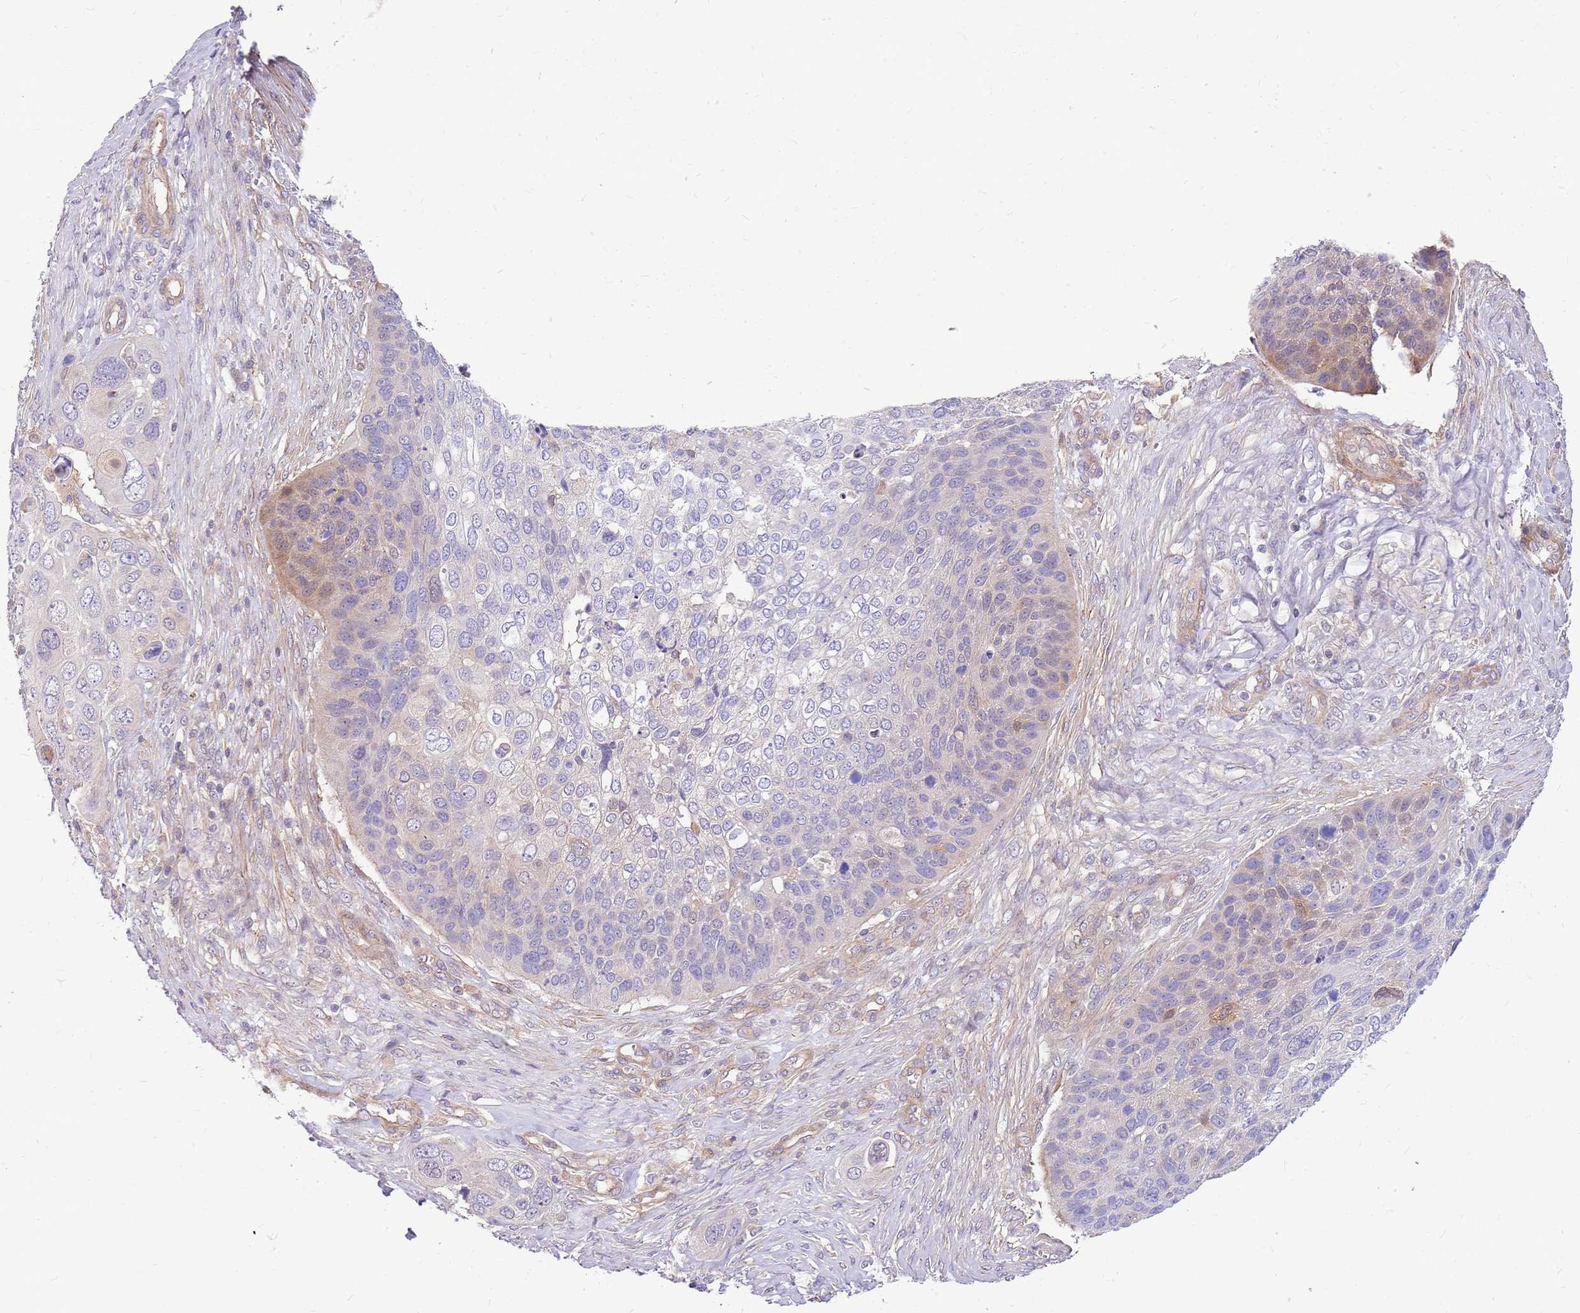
{"staining": {"intensity": "moderate", "quantity": "<25%", "location": "cytoplasmic/membranous"}, "tissue": "skin cancer", "cell_type": "Tumor cells", "image_type": "cancer", "snomed": [{"axis": "morphology", "description": "Basal cell carcinoma"}, {"axis": "topography", "description": "Skin"}], "caption": "There is low levels of moderate cytoplasmic/membranous expression in tumor cells of basal cell carcinoma (skin), as demonstrated by immunohistochemical staining (brown color).", "gene": "MVD", "patient": {"sex": "female", "age": 74}}